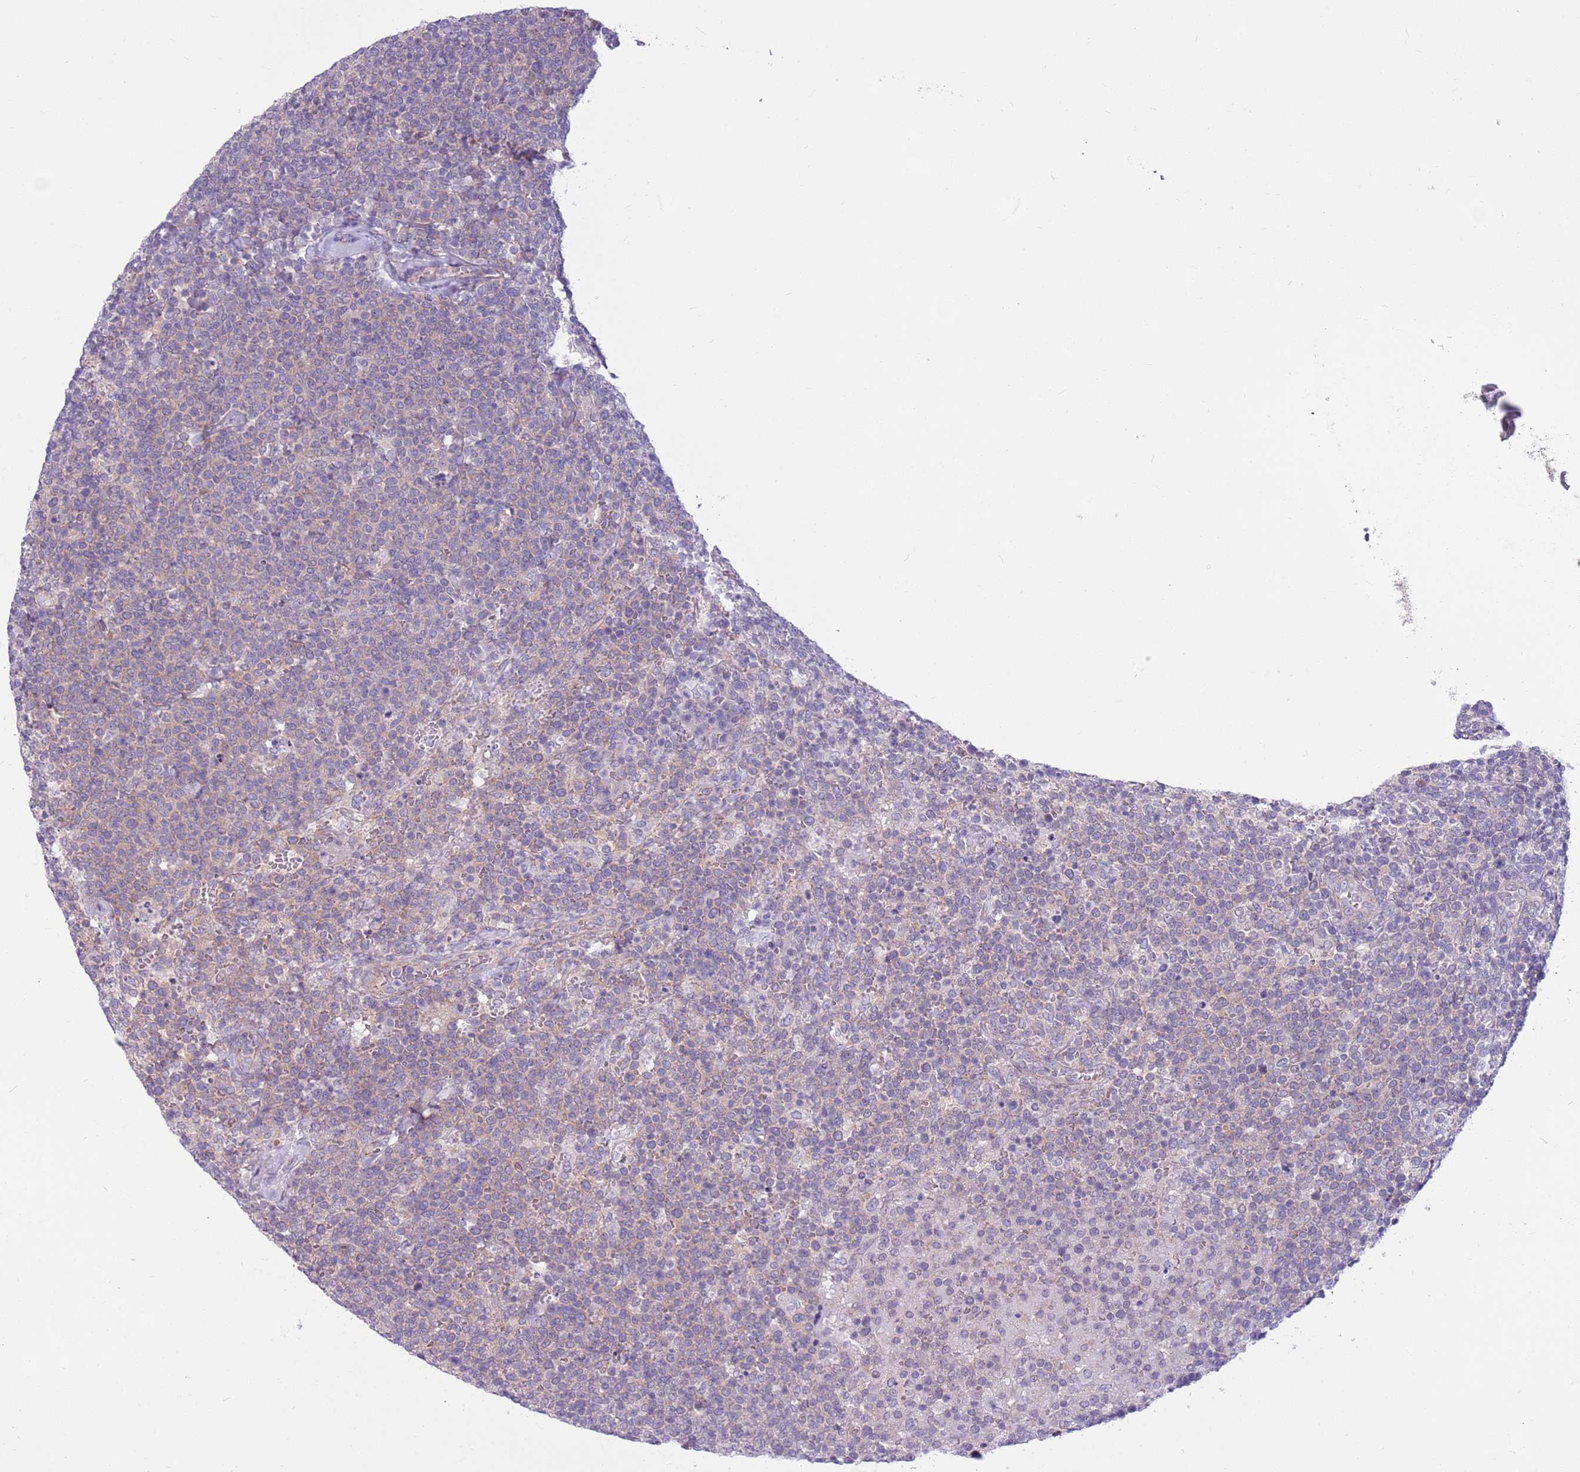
{"staining": {"intensity": "negative", "quantity": "none", "location": "none"}, "tissue": "lymphoma", "cell_type": "Tumor cells", "image_type": "cancer", "snomed": [{"axis": "morphology", "description": "Malignant lymphoma, non-Hodgkin's type, High grade"}, {"axis": "topography", "description": "Lymph node"}], "caption": "Immunohistochemical staining of malignant lymphoma, non-Hodgkin's type (high-grade) displays no significant expression in tumor cells.", "gene": "PARP8", "patient": {"sex": "male", "age": 61}}